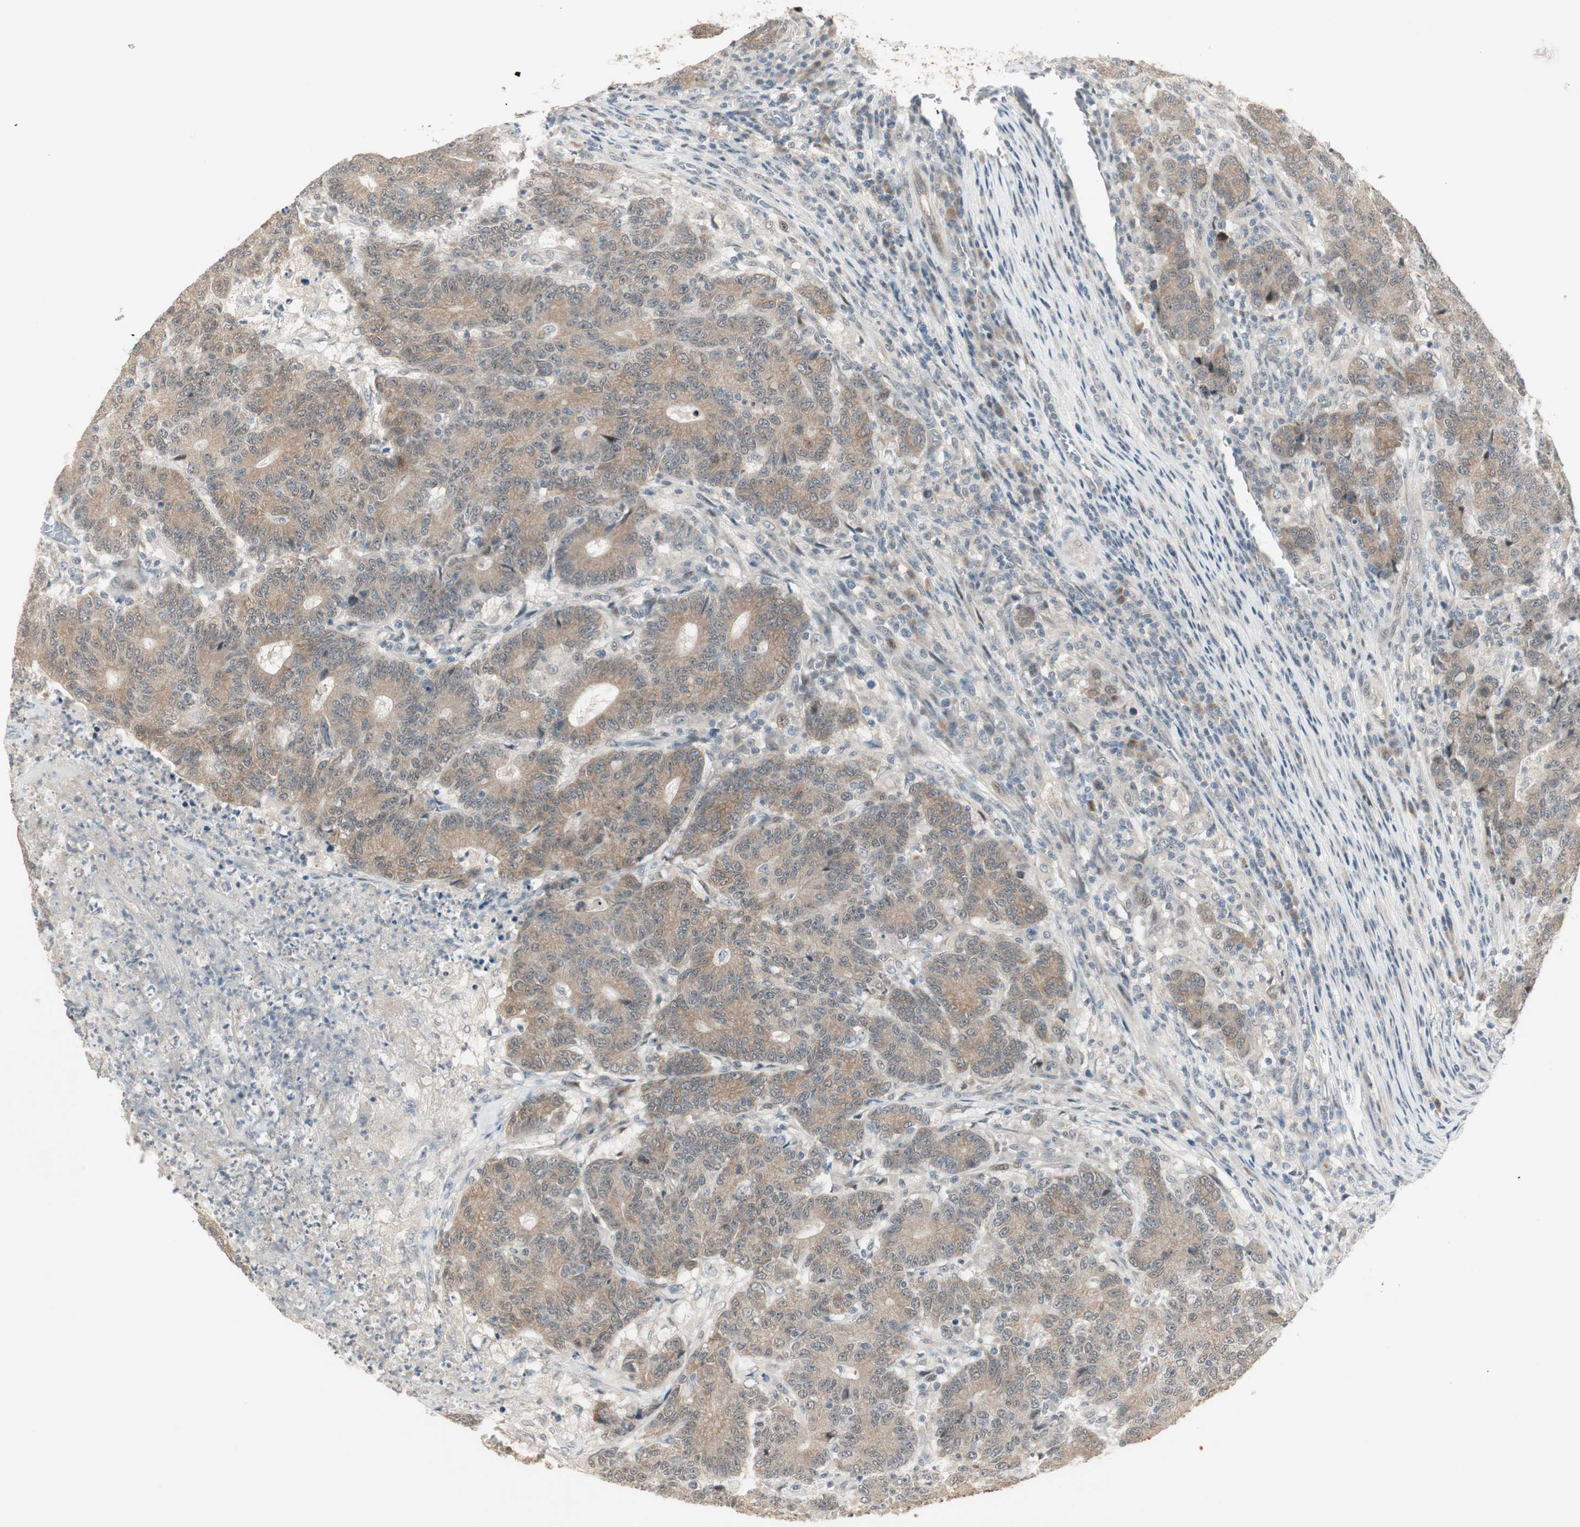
{"staining": {"intensity": "weak", "quantity": ">75%", "location": "cytoplasmic/membranous"}, "tissue": "colorectal cancer", "cell_type": "Tumor cells", "image_type": "cancer", "snomed": [{"axis": "morphology", "description": "Normal tissue, NOS"}, {"axis": "morphology", "description": "Adenocarcinoma, NOS"}, {"axis": "topography", "description": "Colon"}], "caption": "The immunohistochemical stain highlights weak cytoplasmic/membranous staining in tumor cells of colorectal cancer tissue. (Brightfield microscopy of DAB IHC at high magnification).", "gene": "ACSL5", "patient": {"sex": "female", "age": 75}}